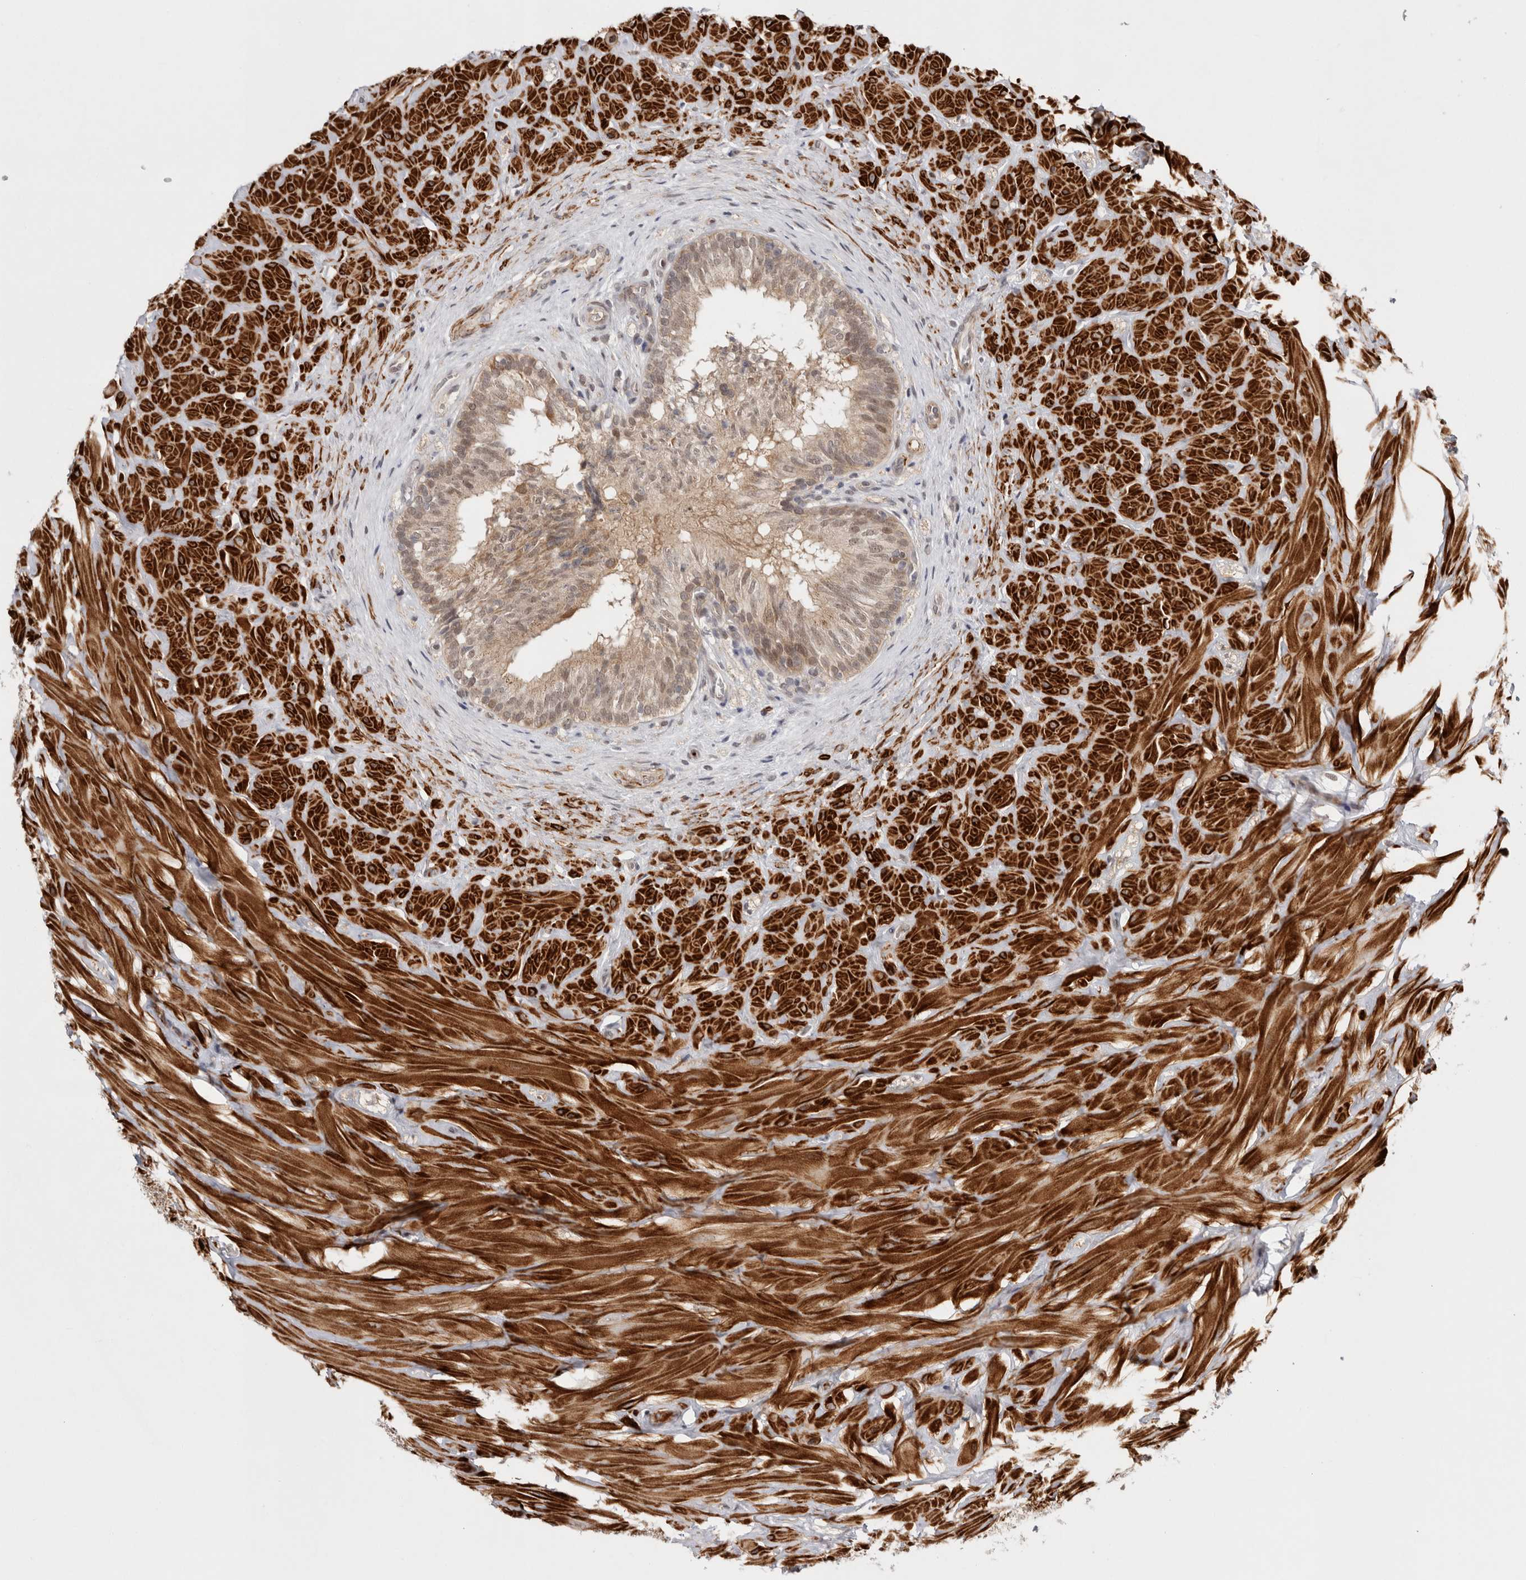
{"staining": {"intensity": "weak", "quantity": ">75%", "location": "cytoplasmic/membranous,nuclear"}, "tissue": "epididymis", "cell_type": "Glandular cells", "image_type": "normal", "snomed": [{"axis": "morphology", "description": "Normal tissue, NOS"}, {"axis": "topography", "description": "Soft tissue"}, {"axis": "topography", "description": "Epididymis"}], "caption": "Epididymis stained for a protein reveals weak cytoplasmic/membranous,nuclear positivity in glandular cells. (Brightfield microscopy of DAB IHC at high magnification).", "gene": "ZNF318", "patient": {"sex": "male", "age": 26}}